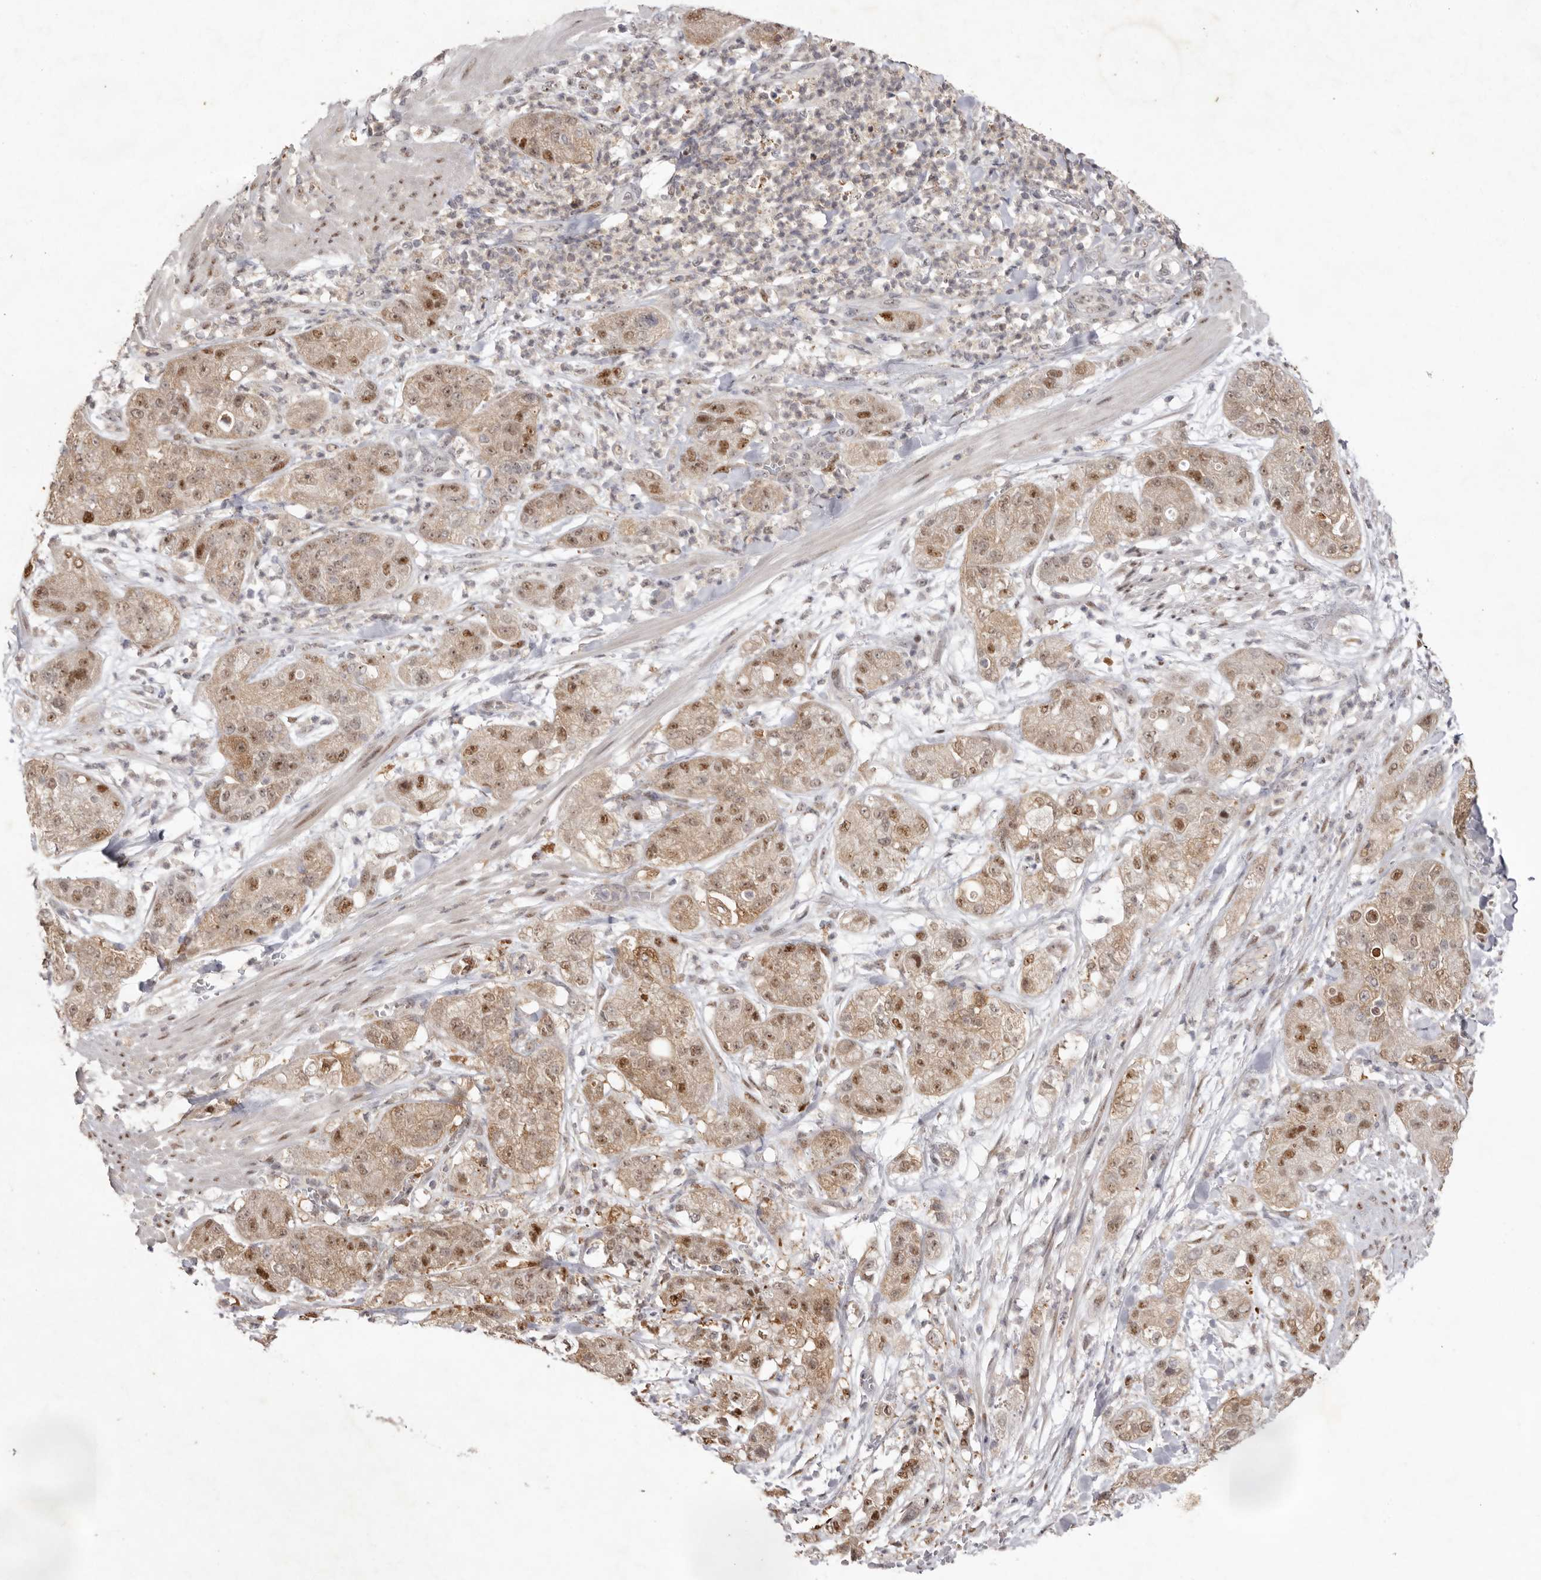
{"staining": {"intensity": "moderate", "quantity": ">75%", "location": "cytoplasmic/membranous,nuclear"}, "tissue": "pancreatic cancer", "cell_type": "Tumor cells", "image_type": "cancer", "snomed": [{"axis": "morphology", "description": "Adenocarcinoma, NOS"}, {"axis": "topography", "description": "Pancreas"}], "caption": "DAB immunohistochemical staining of pancreatic cancer (adenocarcinoma) shows moderate cytoplasmic/membranous and nuclear protein expression in approximately >75% of tumor cells.", "gene": "TADA1", "patient": {"sex": "female", "age": 78}}